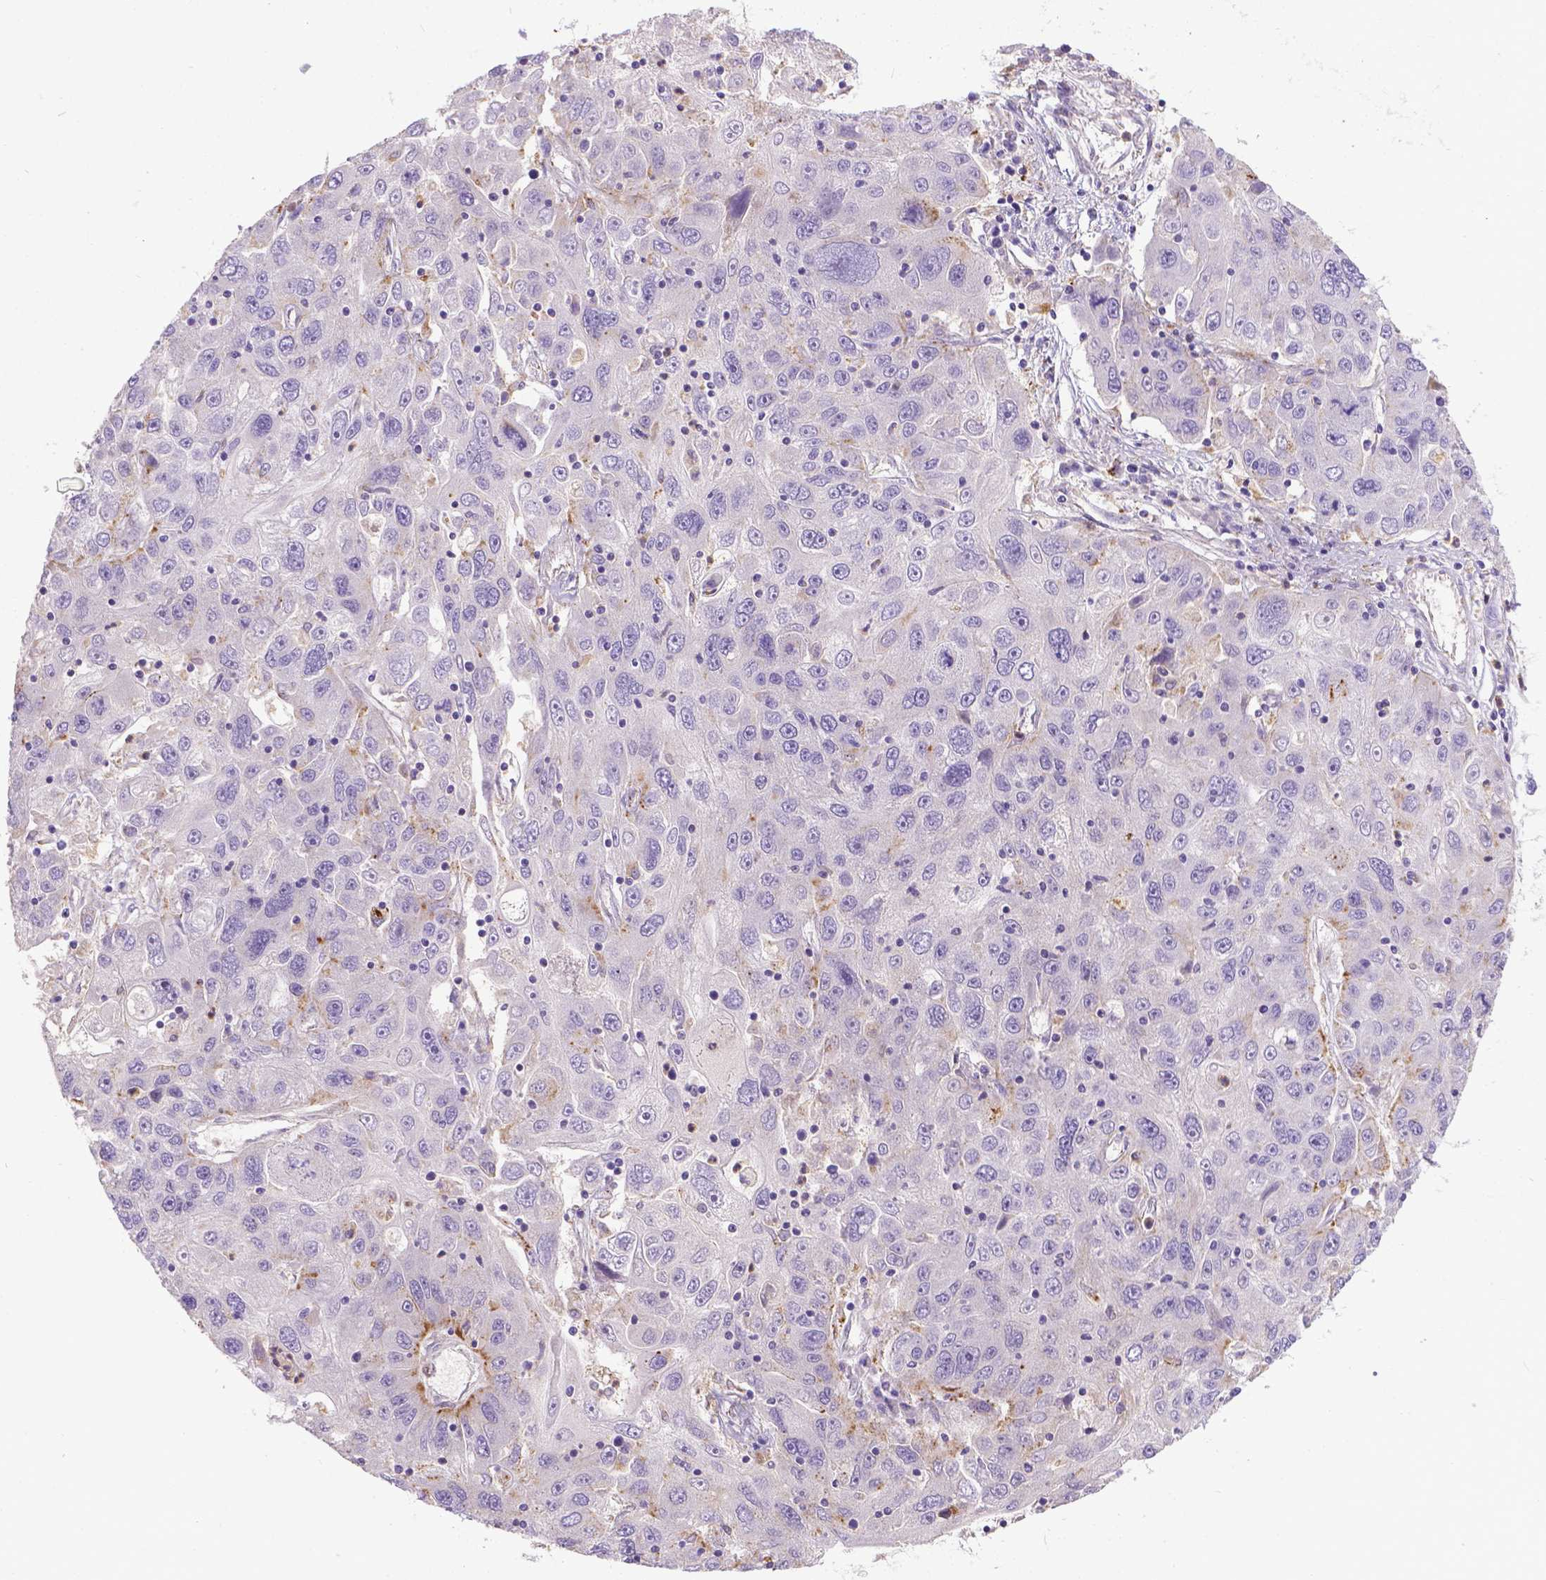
{"staining": {"intensity": "negative", "quantity": "none", "location": "none"}, "tissue": "stomach cancer", "cell_type": "Tumor cells", "image_type": "cancer", "snomed": [{"axis": "morphology", "description": "Adenocarcinoma, NOS"}, {"axis": "topography", "description": "Stomach"}], "caption": "Tumor cells are negative for protein expression in human stomach adenocarcinoma.", "gene": "TM4SF18", "patient": {"sex": "male", "age": 56}}